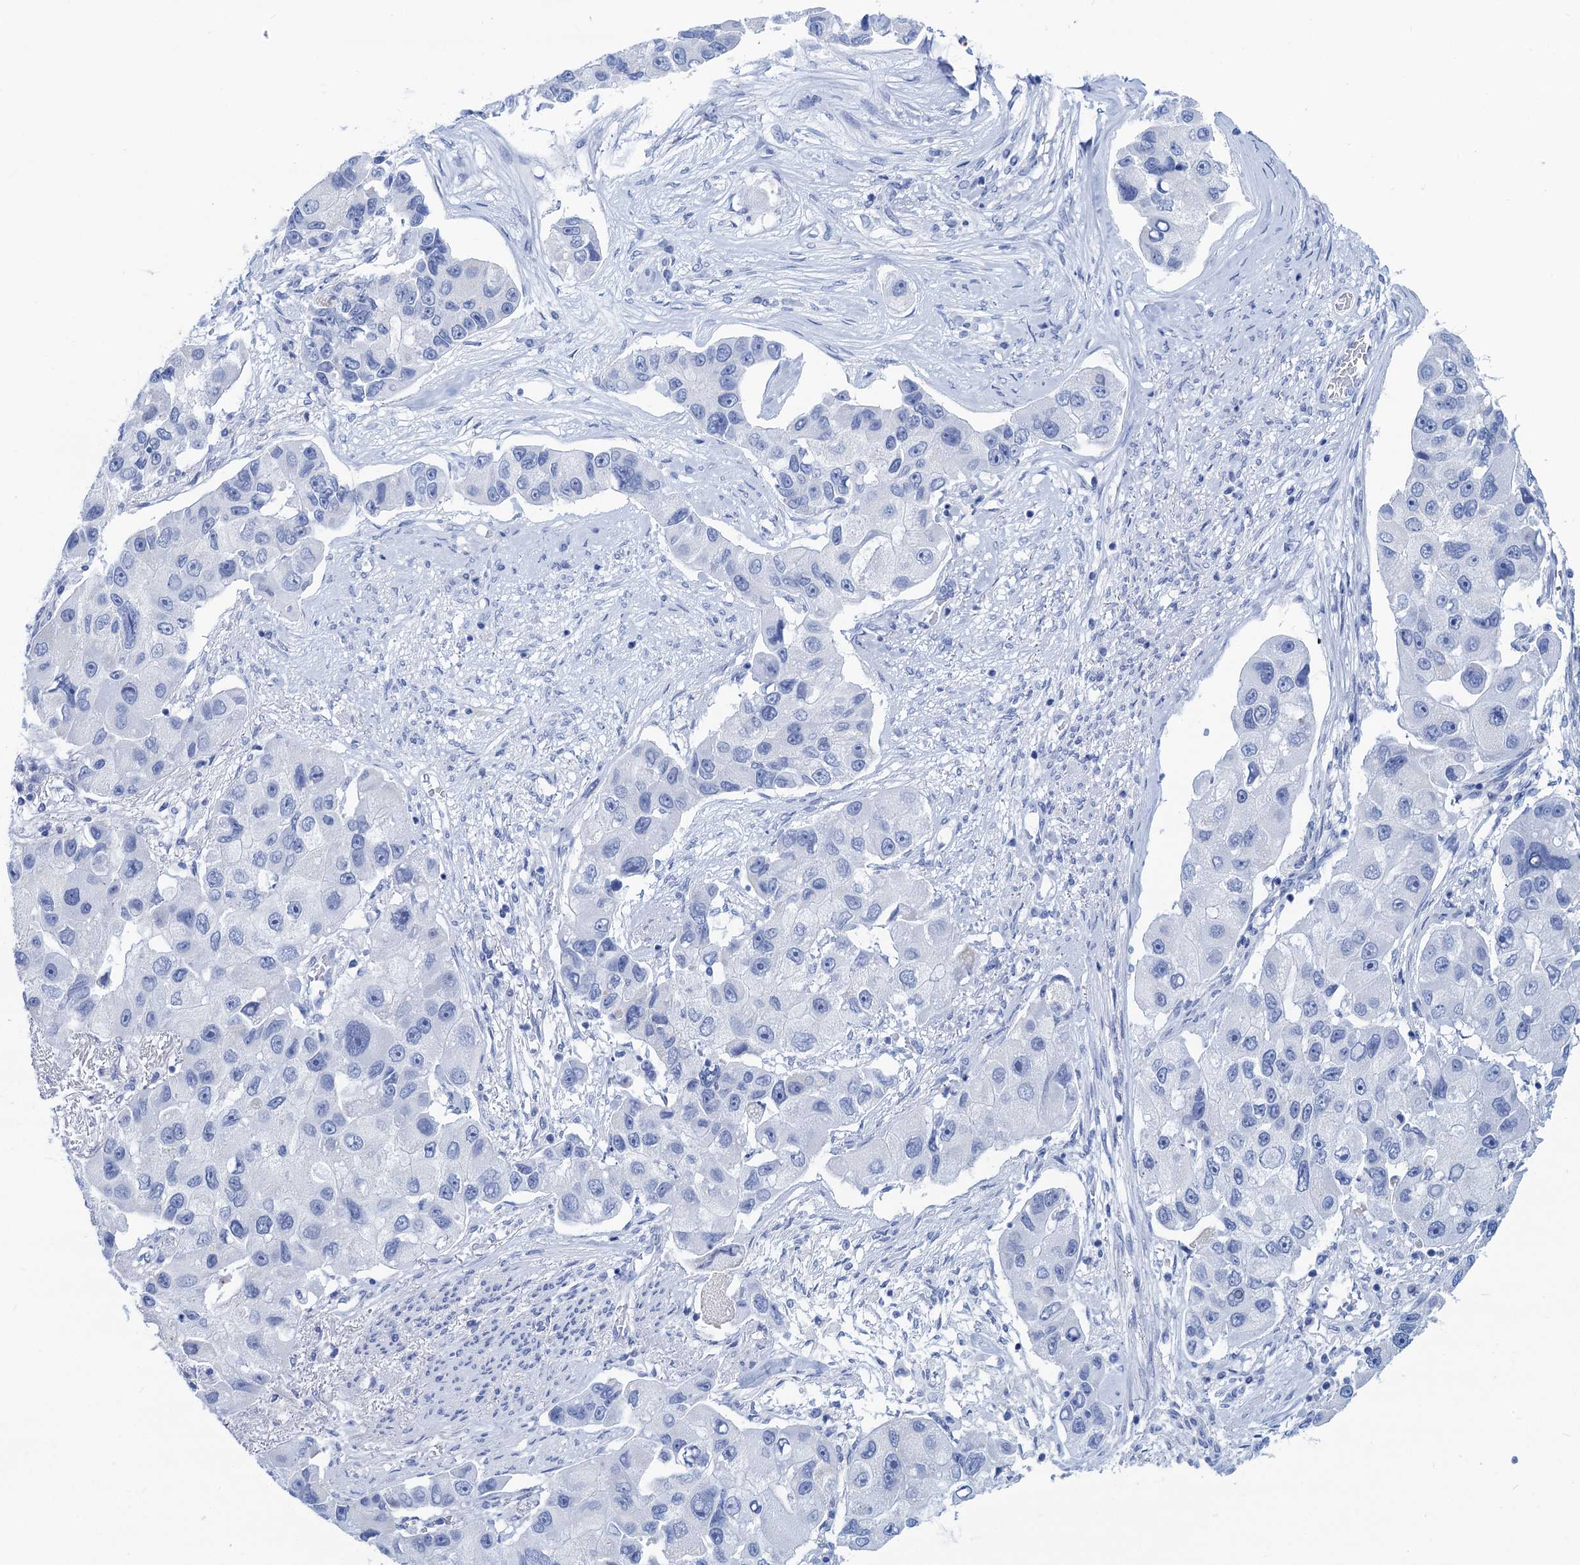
{"staining": {"intensity": "negative", "quantity": "none", "location": "none"}, "tissue": "lung cancer", "cell_type": "Tumor cells", "image_type": "cancer", "snomed": [{"axis": "morphology", "description": "Adenocarcinoma, NOS"}, {"axis": "topography", "description": "Lung"}], "caption": "High power microscopy histopathology image of an immunohistochemistry (IHC) image of lung cancer, revealing no significant positivity in tumor cells.", "gene": "CABYR", "patient": {"sex": "female", "age": 54}}